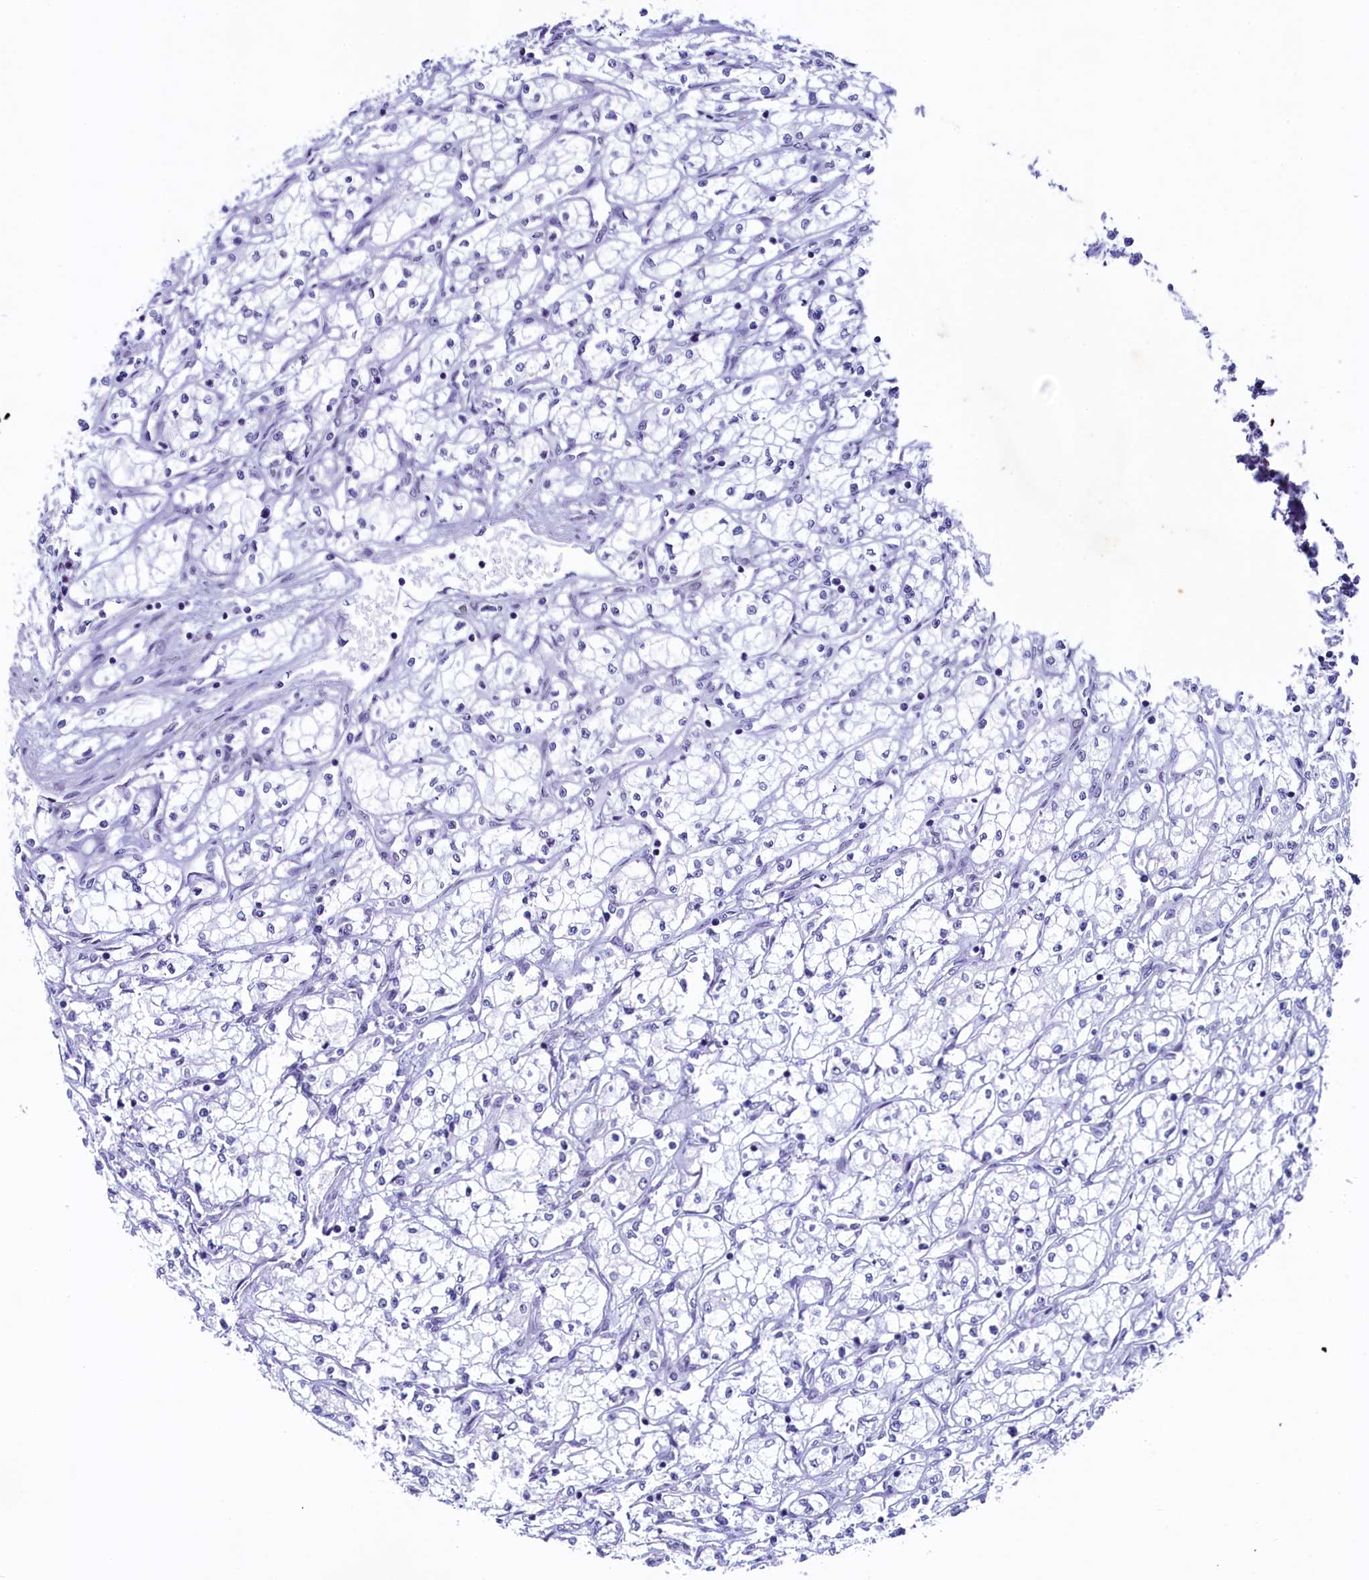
{"staining": {"intensity": "negative", "quantity": "none", "location": "none"}, "tissue": "renal cancer", "cell_type": "Tumor cells", "image_type": "cancer", "snomed": [{"axis": "morphology", "description": "Adenocarcinoma, NOS"}, {"axis": "topography", "description": "Kidney"}], "caption": "Renal adenocarcinoma was stained to show a protein in brown. There is no significant staining in tumor cells.", "gene": "SUGP2", "patient": {"sex": "male", "age": 59}}